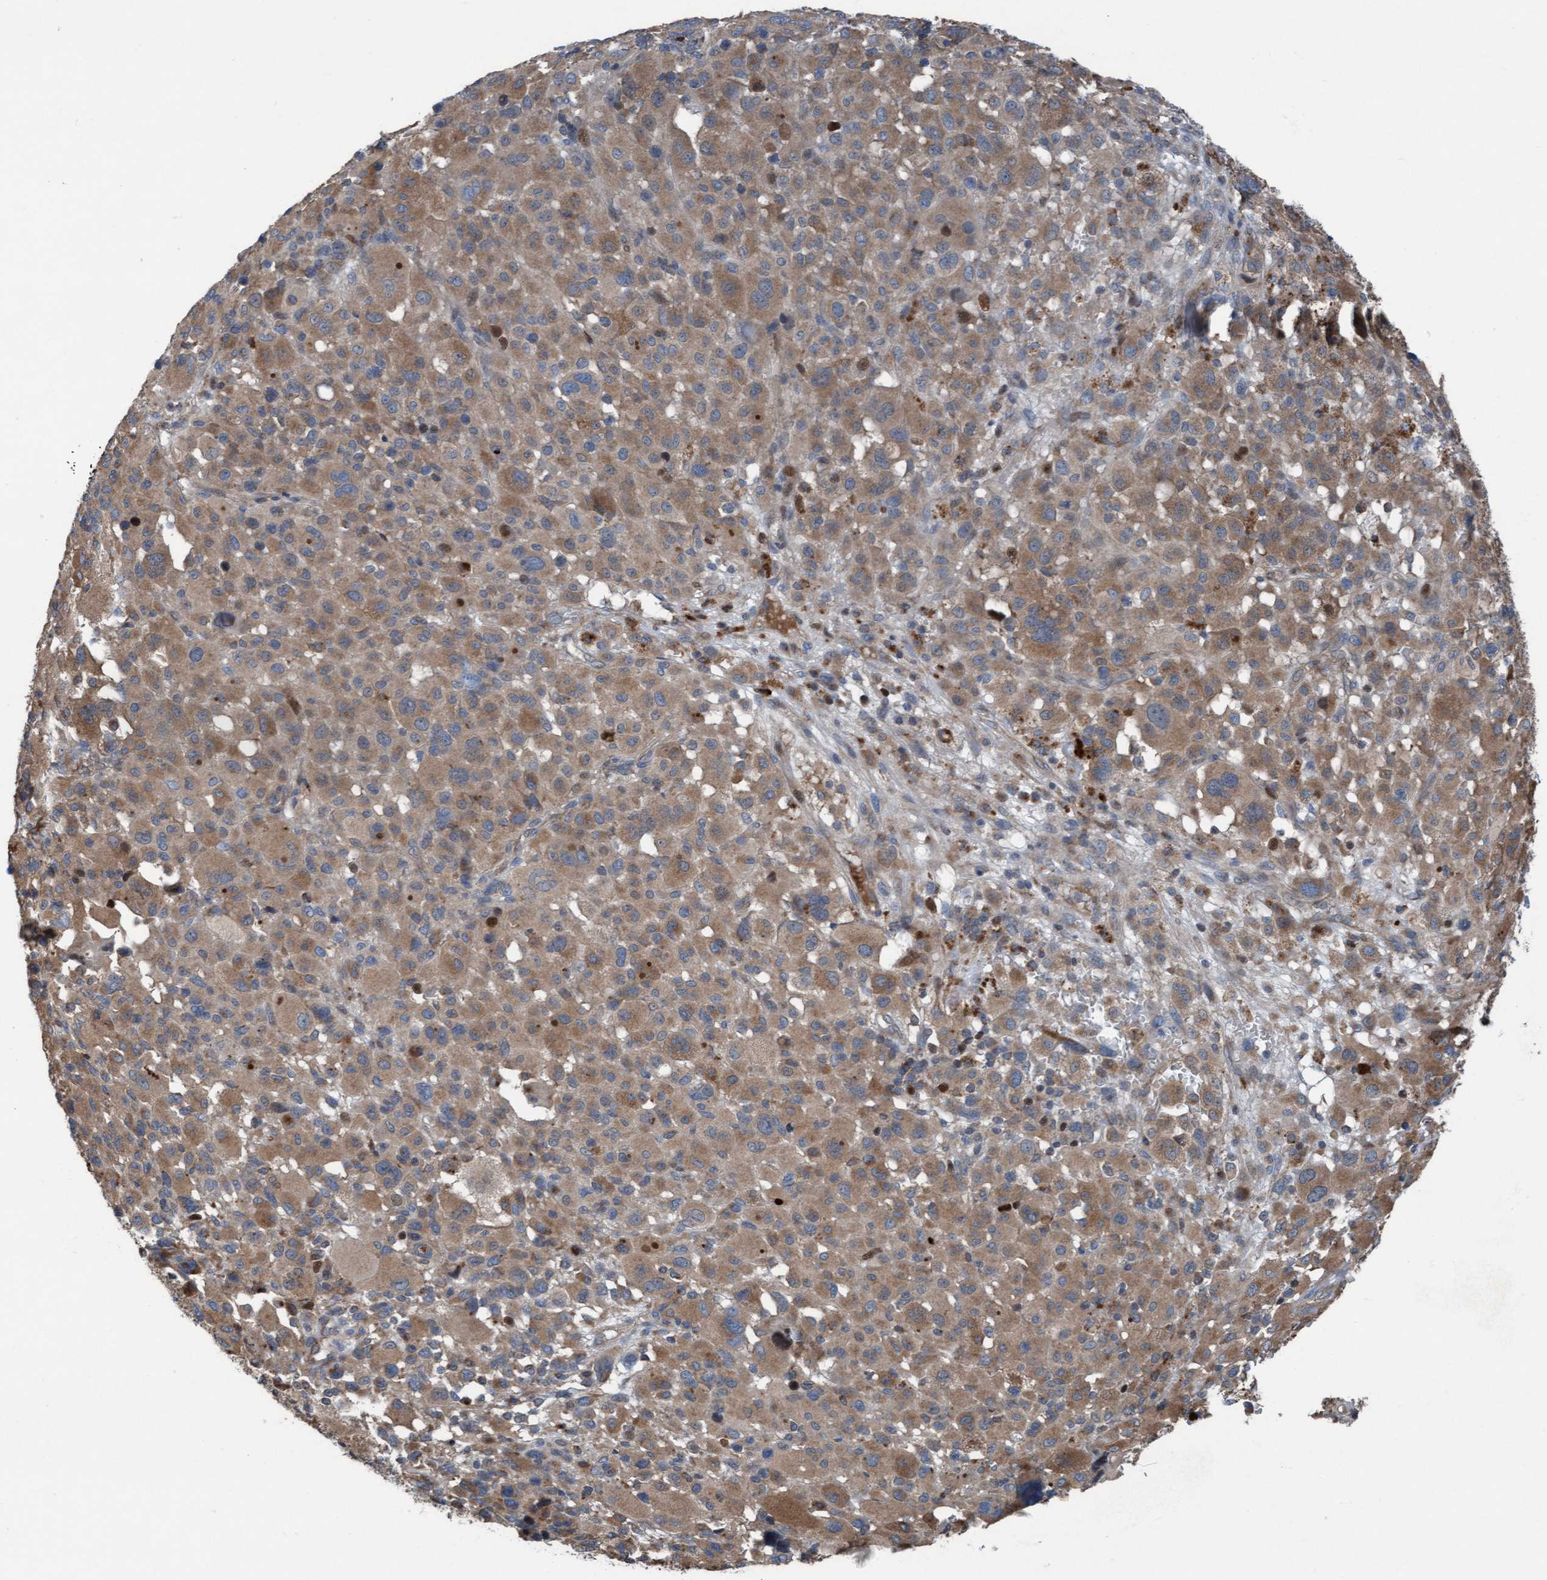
{"staining": {"intensity": "weak", "quantity": ">75%", "location": "cytoplasmic/membranous"}, "tissue": "melanoma", "cell_type": "Tumor cells", "image_type": "cancer", "snomed": [{"axis": "morphology", "description": "Malignant melanoma, Metastatic site"}, {"axis": "topography", "description": "Skin"}], "caption": "Malignant melanoma (metastatic site) tissue exhibits weak cytoplasmic/membranous positivity in about >75% of tumor cells, visualized by immunohistochemistry.", "gene": "KLHL26", "patient": {"sex": "female", "age": 74}}